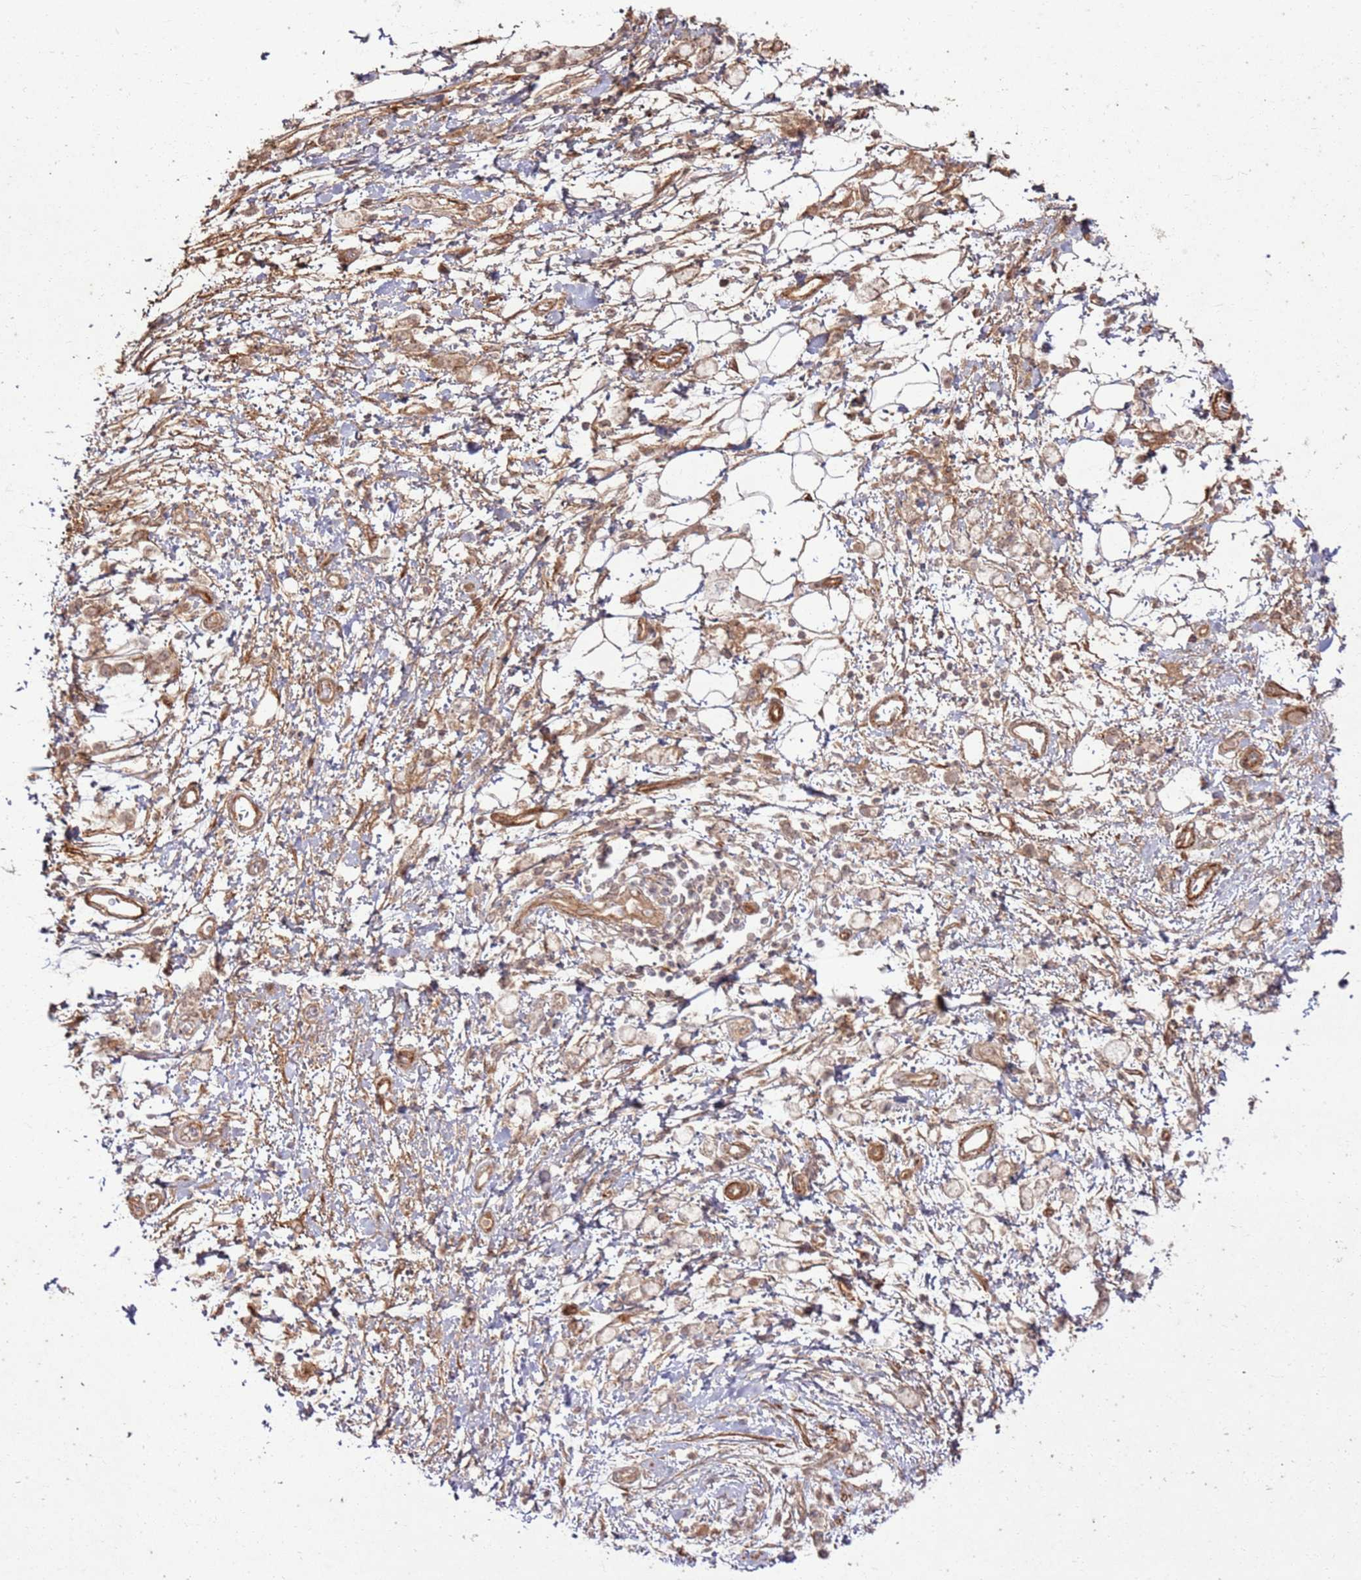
{"staining": {"intensity": "weak", "quantity": ">75%", "location": "cytoplasmic/membranous,nuclear"}, "tissue": "stomach cancer", "cell_type": "Tumor cells", "image_type": "cancer", "snomed": [{"axis": "morphology", "description": "Adenocarcinoma, NOS"}, {"axis": "topography", "description": "Stomach"}], "caption": "This histopathology image reveals immunohistochemistry staining of human adenocarcinoma (stomach), with low weak cytoplasmic/membranous and nuclear positivity in about >75% of tumor cells.", "gene": "ZNF623", "patient": {"sex": "female", "age": 60}}